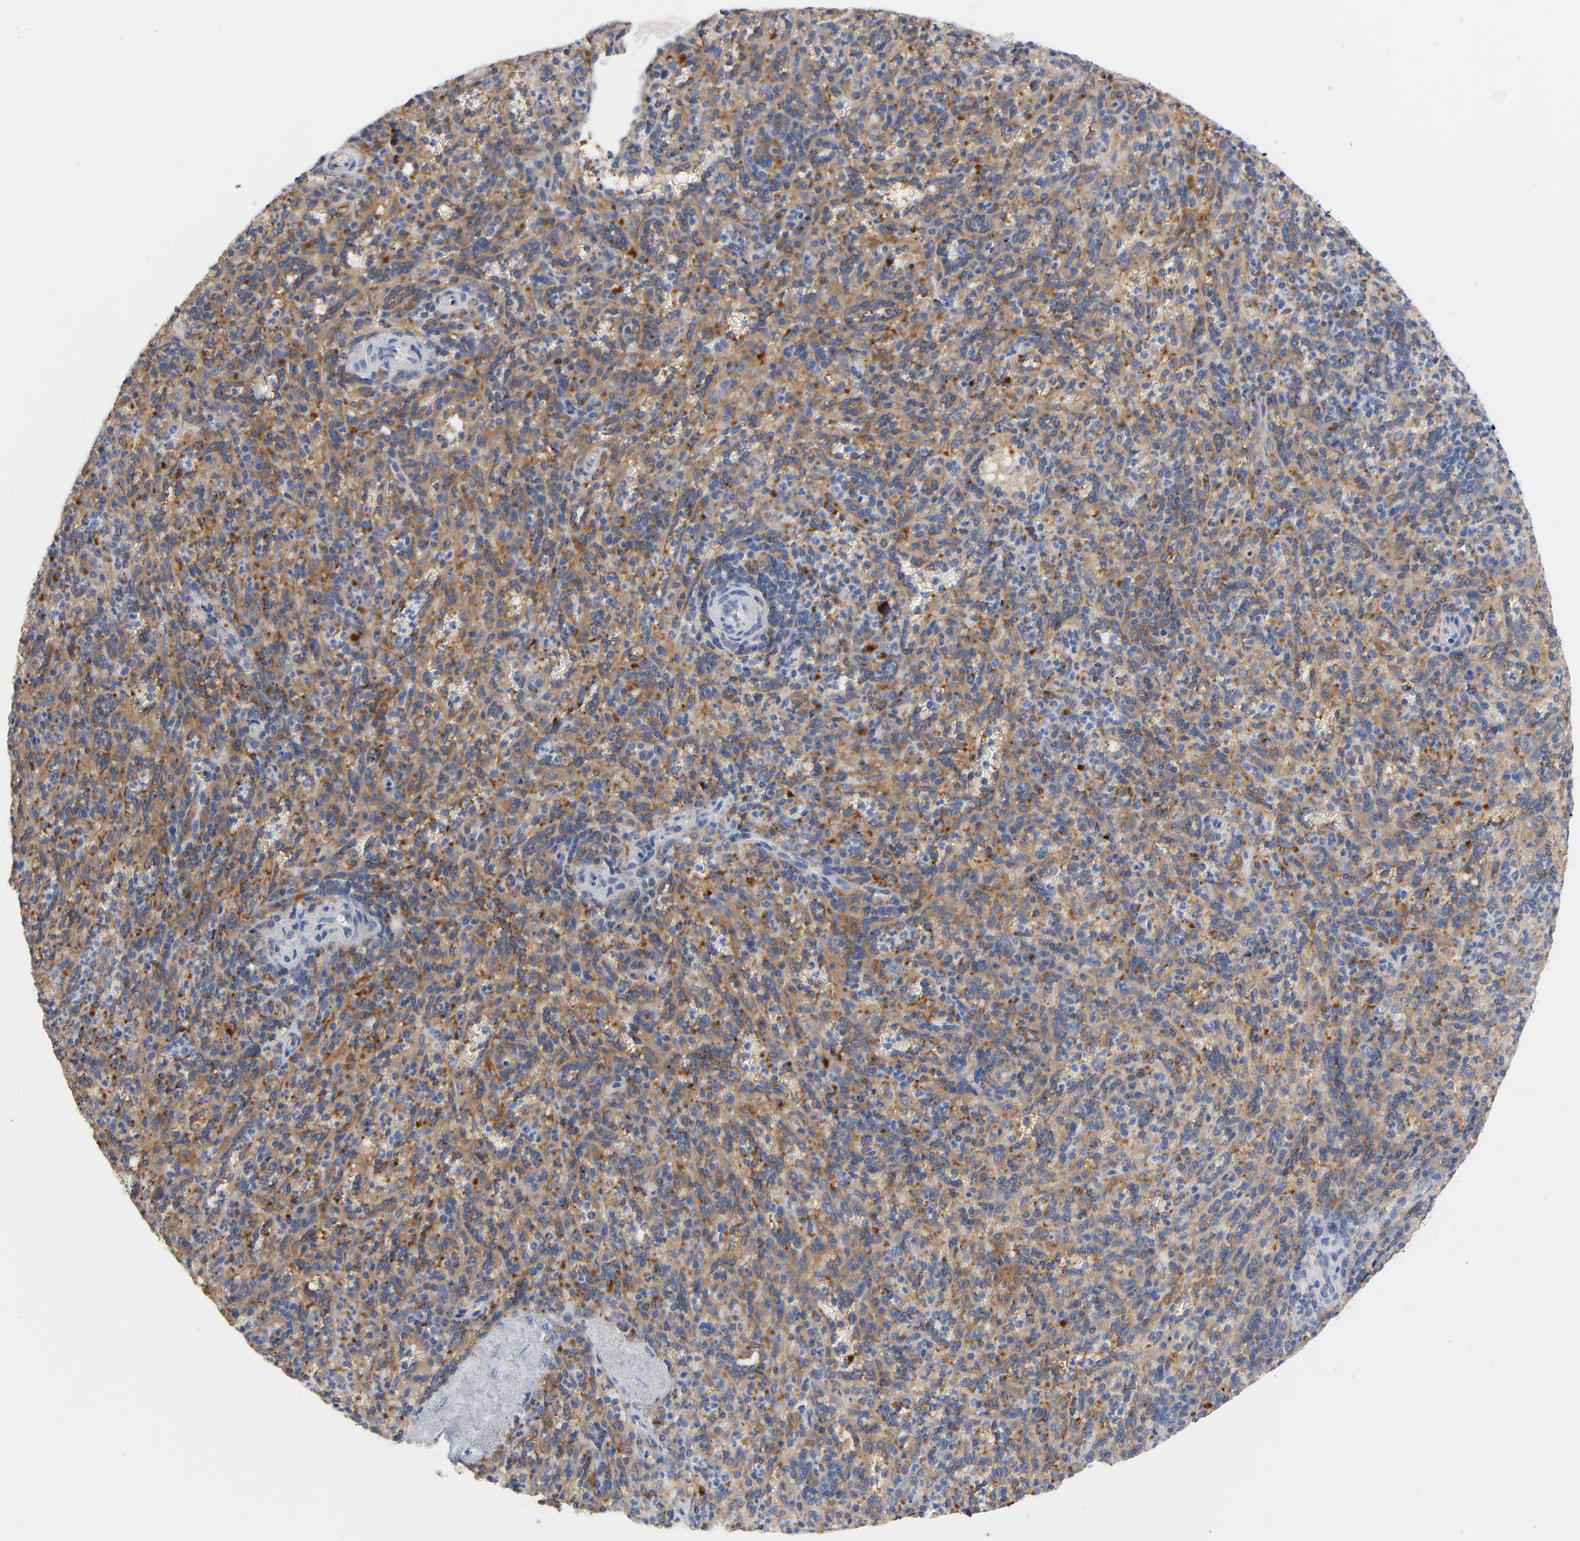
{"staining": {"intensity": "moderate", "quantity": "25%-75%", "location": "cytoplasmic/membranous"}, "tissue": "spleen", "cell_type": "Cells in red pulp", "image_type": "normal", "snomed": [{"axis": "morphology", "description": "Normal tissue, NOS"}, {"axis": "topography", "description": "Spleen"}], "caption": "DAB (3,3'-diaminobenzidine) immunohistochemical staining of benign human spleen demonstrates moderate cytoplasmic/membranous protein staining in about 25%-75% of cells in red pulp.", "gene": "SRC", "patient": {"sex": "male", "age": 36}}